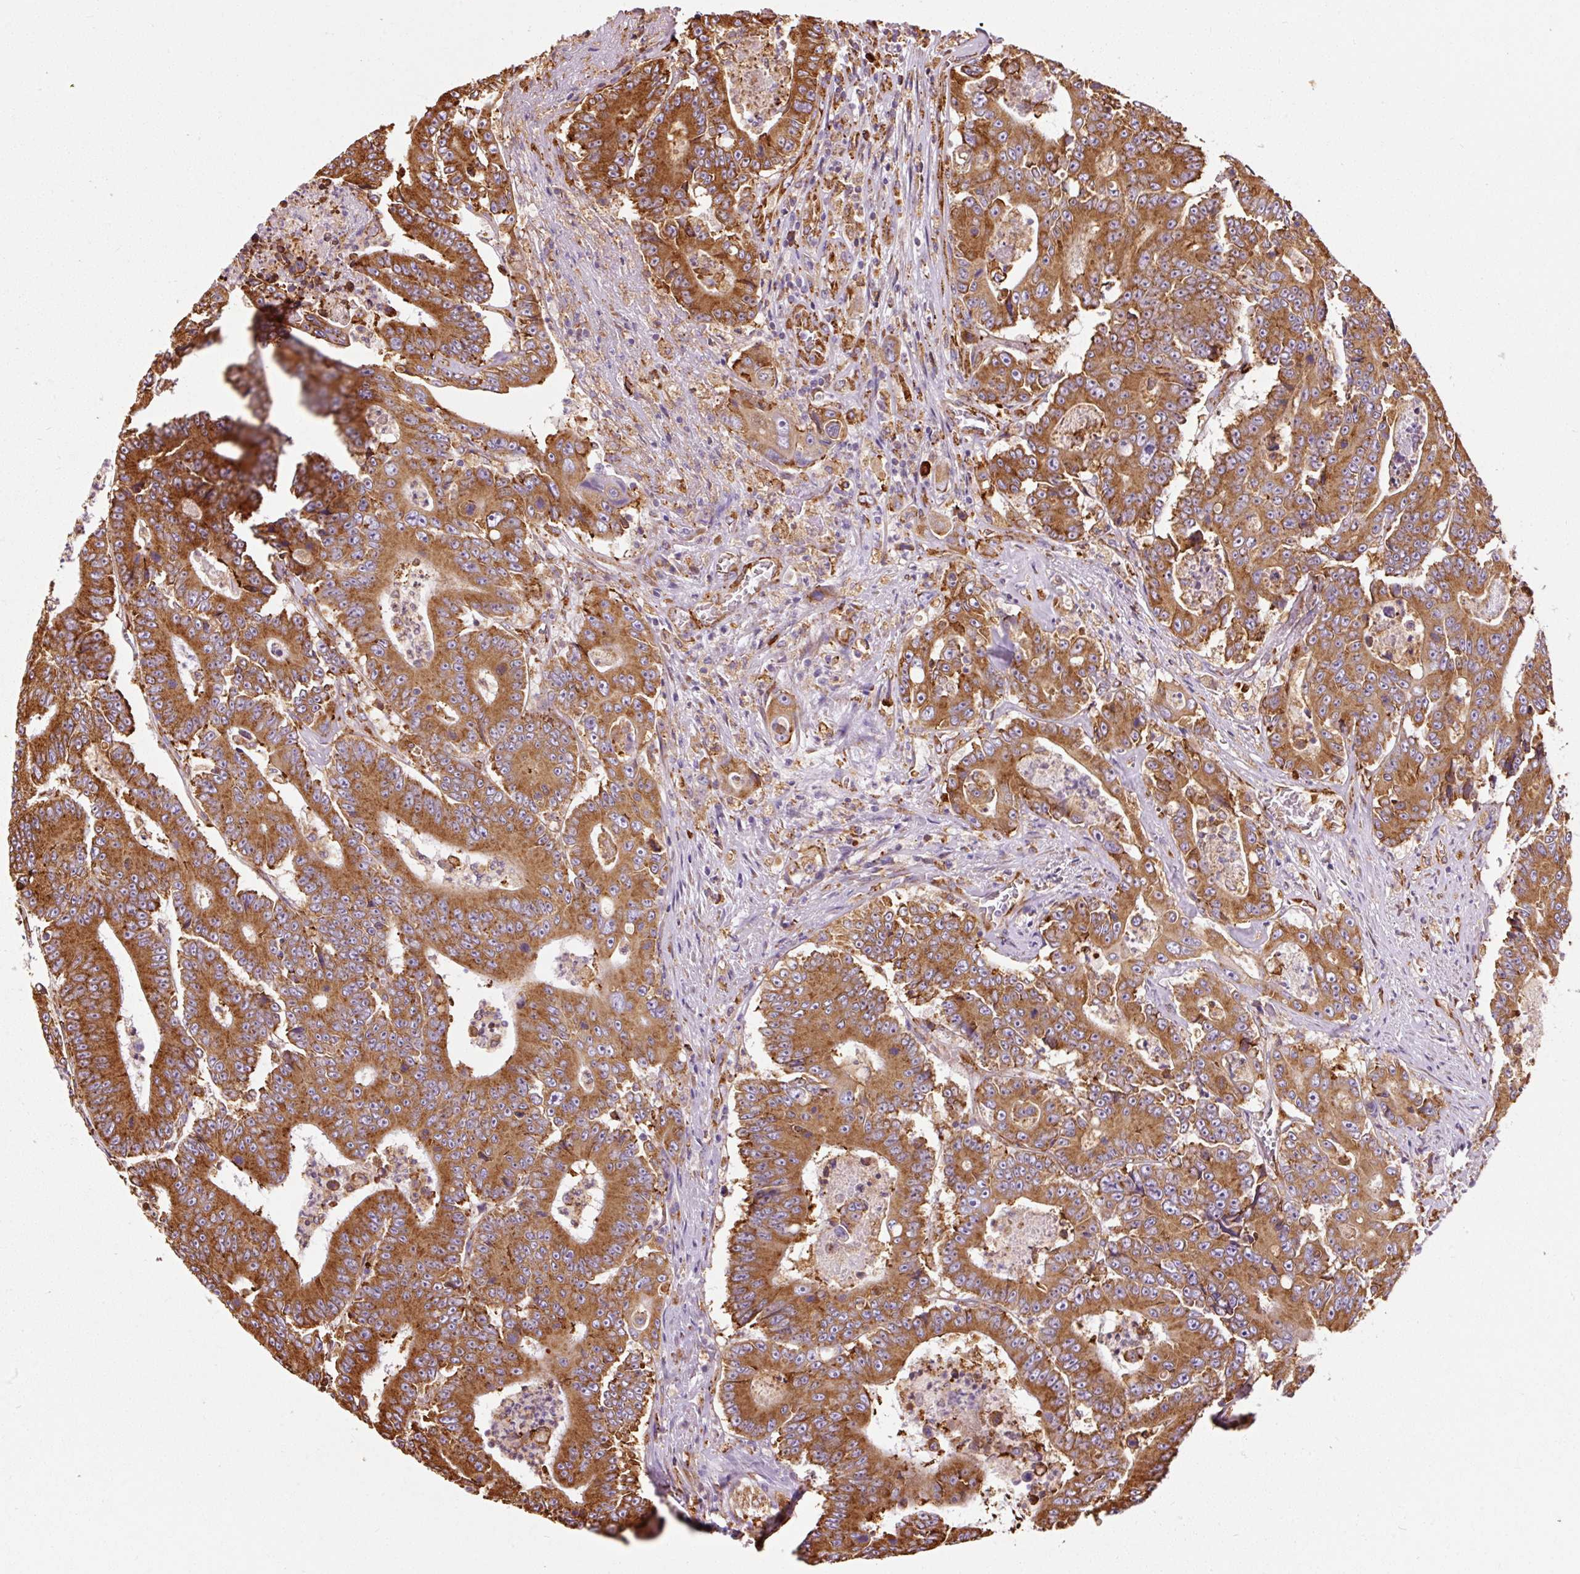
{"staining": {"intensity": "strong", "quantity": ">75%", "location": "cytoplasmic/membranous"}, "tissue": "colorectal cancer", "cell_type": "Tumor cells", "image_type": "cancer", "snomed": [{"axis": "morphology", "description": "Adenocarcinoma, NOS"}, {"axis": "topography", "description": "Colon"}], "caption": "Colorectal cancer stained with IHC reveals strong cytoplasmic/membranous expression in approximately >75% of tumor cells.", "gene": "KLC1", "patient": {"sex": "male", "age": 83}}